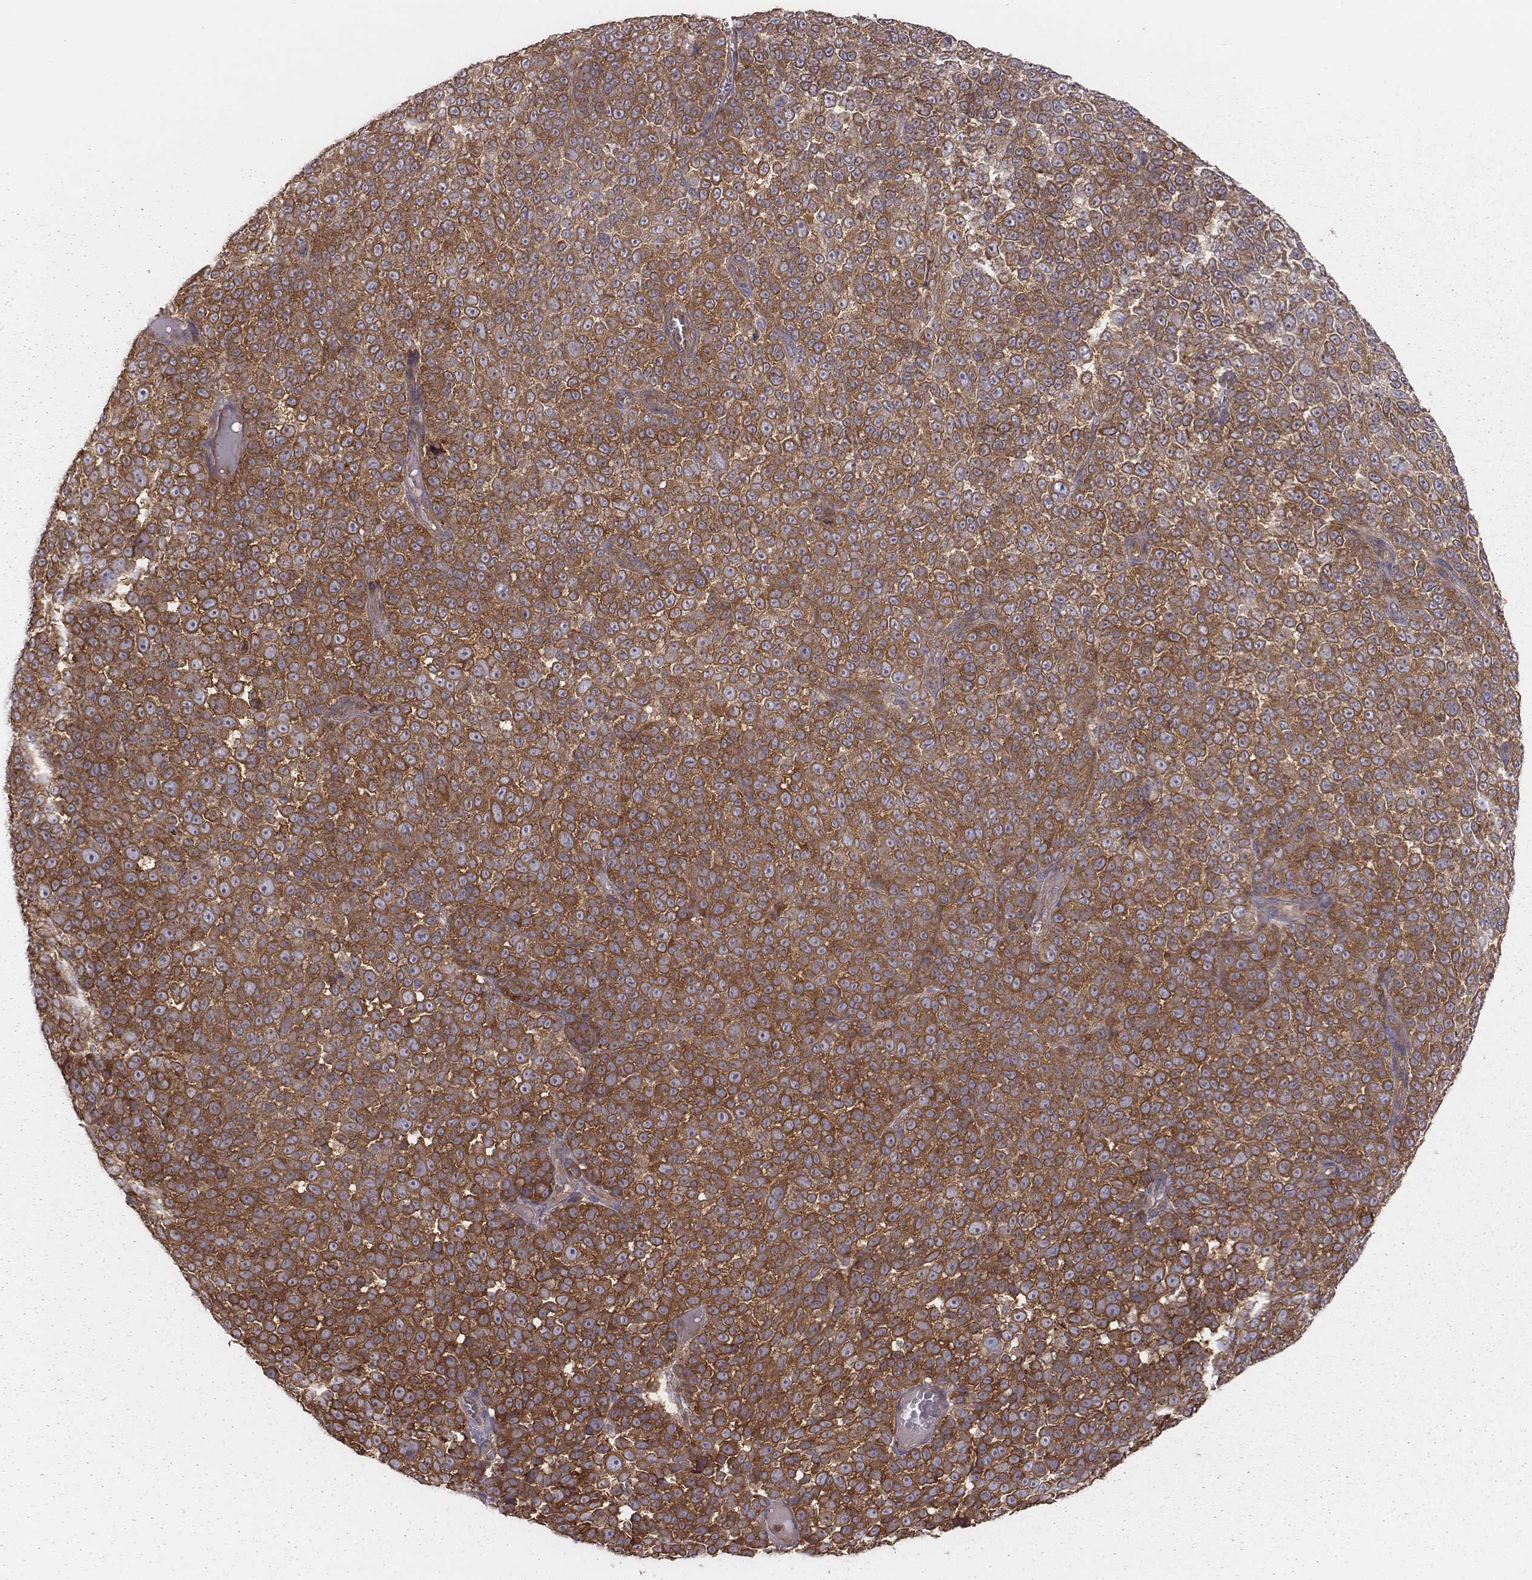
{"staining": {"intensity": "moderate", "quantity": ">75%", "location": "cytoplasmic/membranous"}, "tissue": "melanoma", "cell_type": "Tumor cells", "image_type": "cancer", "snomed": [{"axis": "morphology", "description": "Malignant melanoma, NOS"}, {"axis": "topography", "description": "Skin"}], "caption": "Melanoma tissue shows moderate cytoplasmic/membranous staining in about >75% of tumor cells, visualized by immunohistochemistry.", "gene": "CAD", "patient": {"sex": "female", "age": 95}}